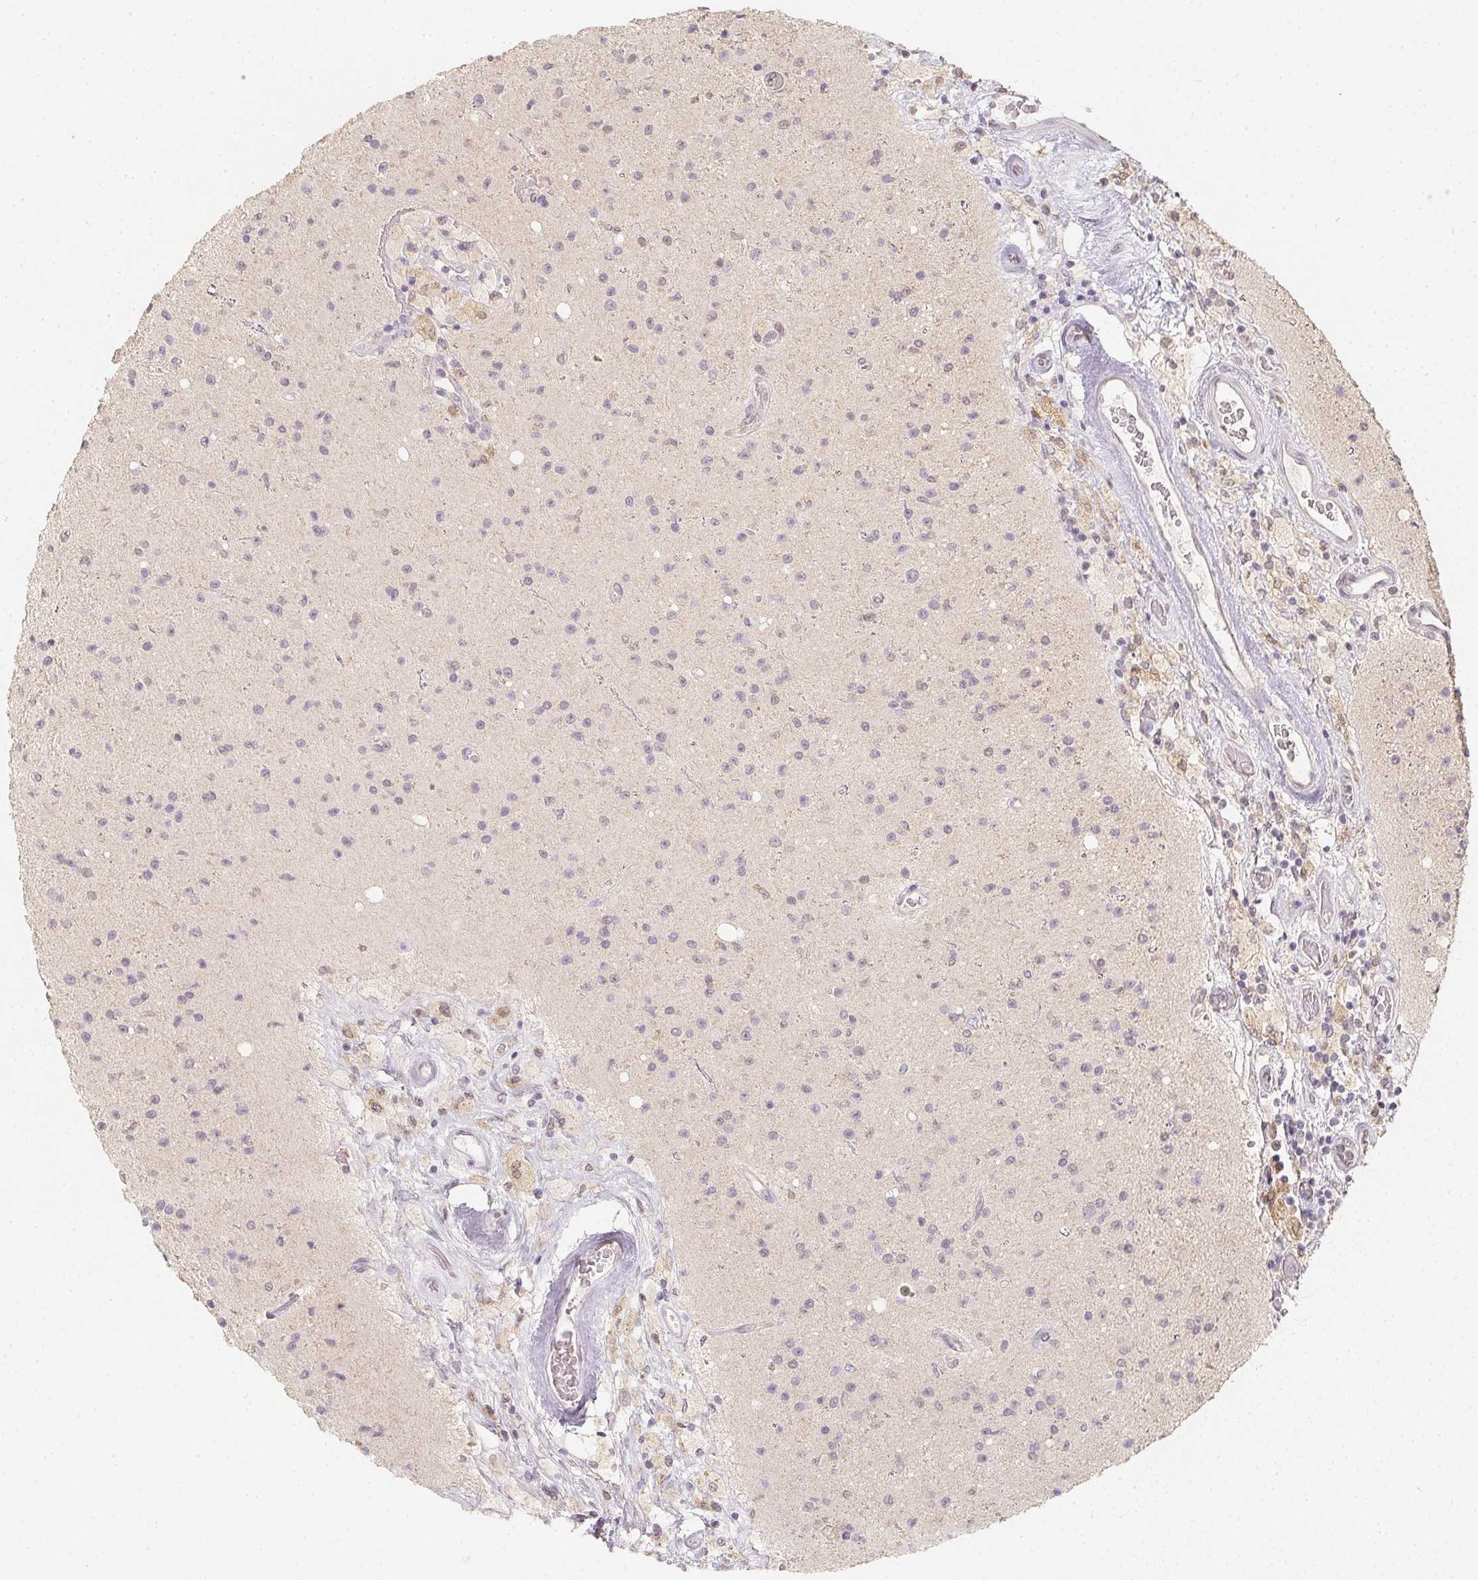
{"staining": {"intensity": "negative", "quantity": "none", "location": "none"}, "tissue": "glioma", "cell_type": "Tumor cells", "image_type": "cancer", "snomed": [{"axis": "morphology", "description": "Glioma, malignant, High grade"}, {"axis": "topography", "description": "Brain"}], "caption": "Tumor cells show no significant protein expression in glioma.", "gene": "SOAT1", "patient": {"sex": "male", "age": 36}}